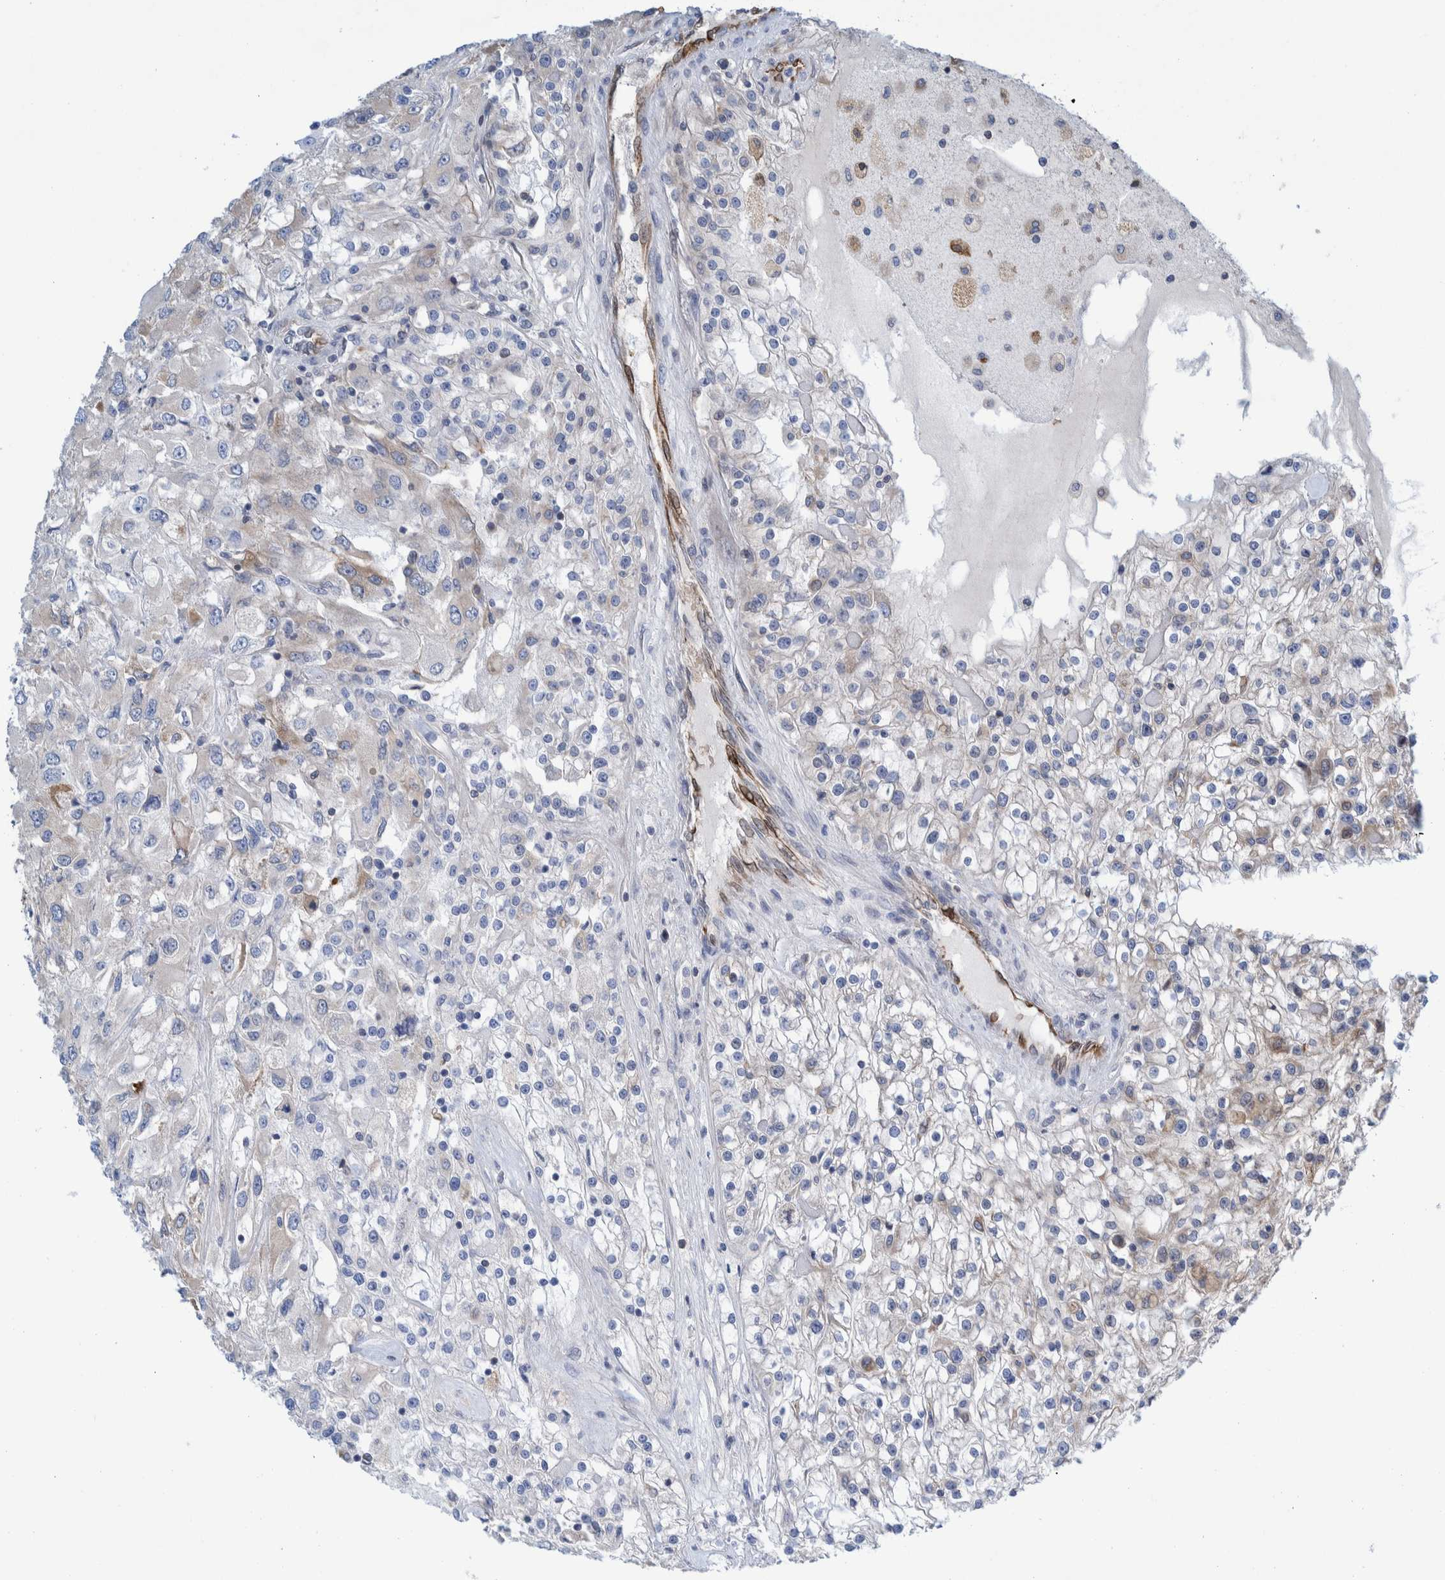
{"staining": {"intensity": "negative", "quantity": "none", "location": "none"}, "tissue": "renal cancer", "cell_type": "Tumor cells", "image_type": "cancer", "snomed": [{"axis": "morphology", "description": "Adenocarcinoma, NOS"}, {"axis": "topography", "description": "Kidney"}], "caption": "Tumor cells are negative for protein expression in human adenocarcinoma (renal). (DAB immunohistochemistry (IHC) with hematoxylin counter stain).", "gene": "THEM6", "patient": {"sex": "female", "age": 52}}